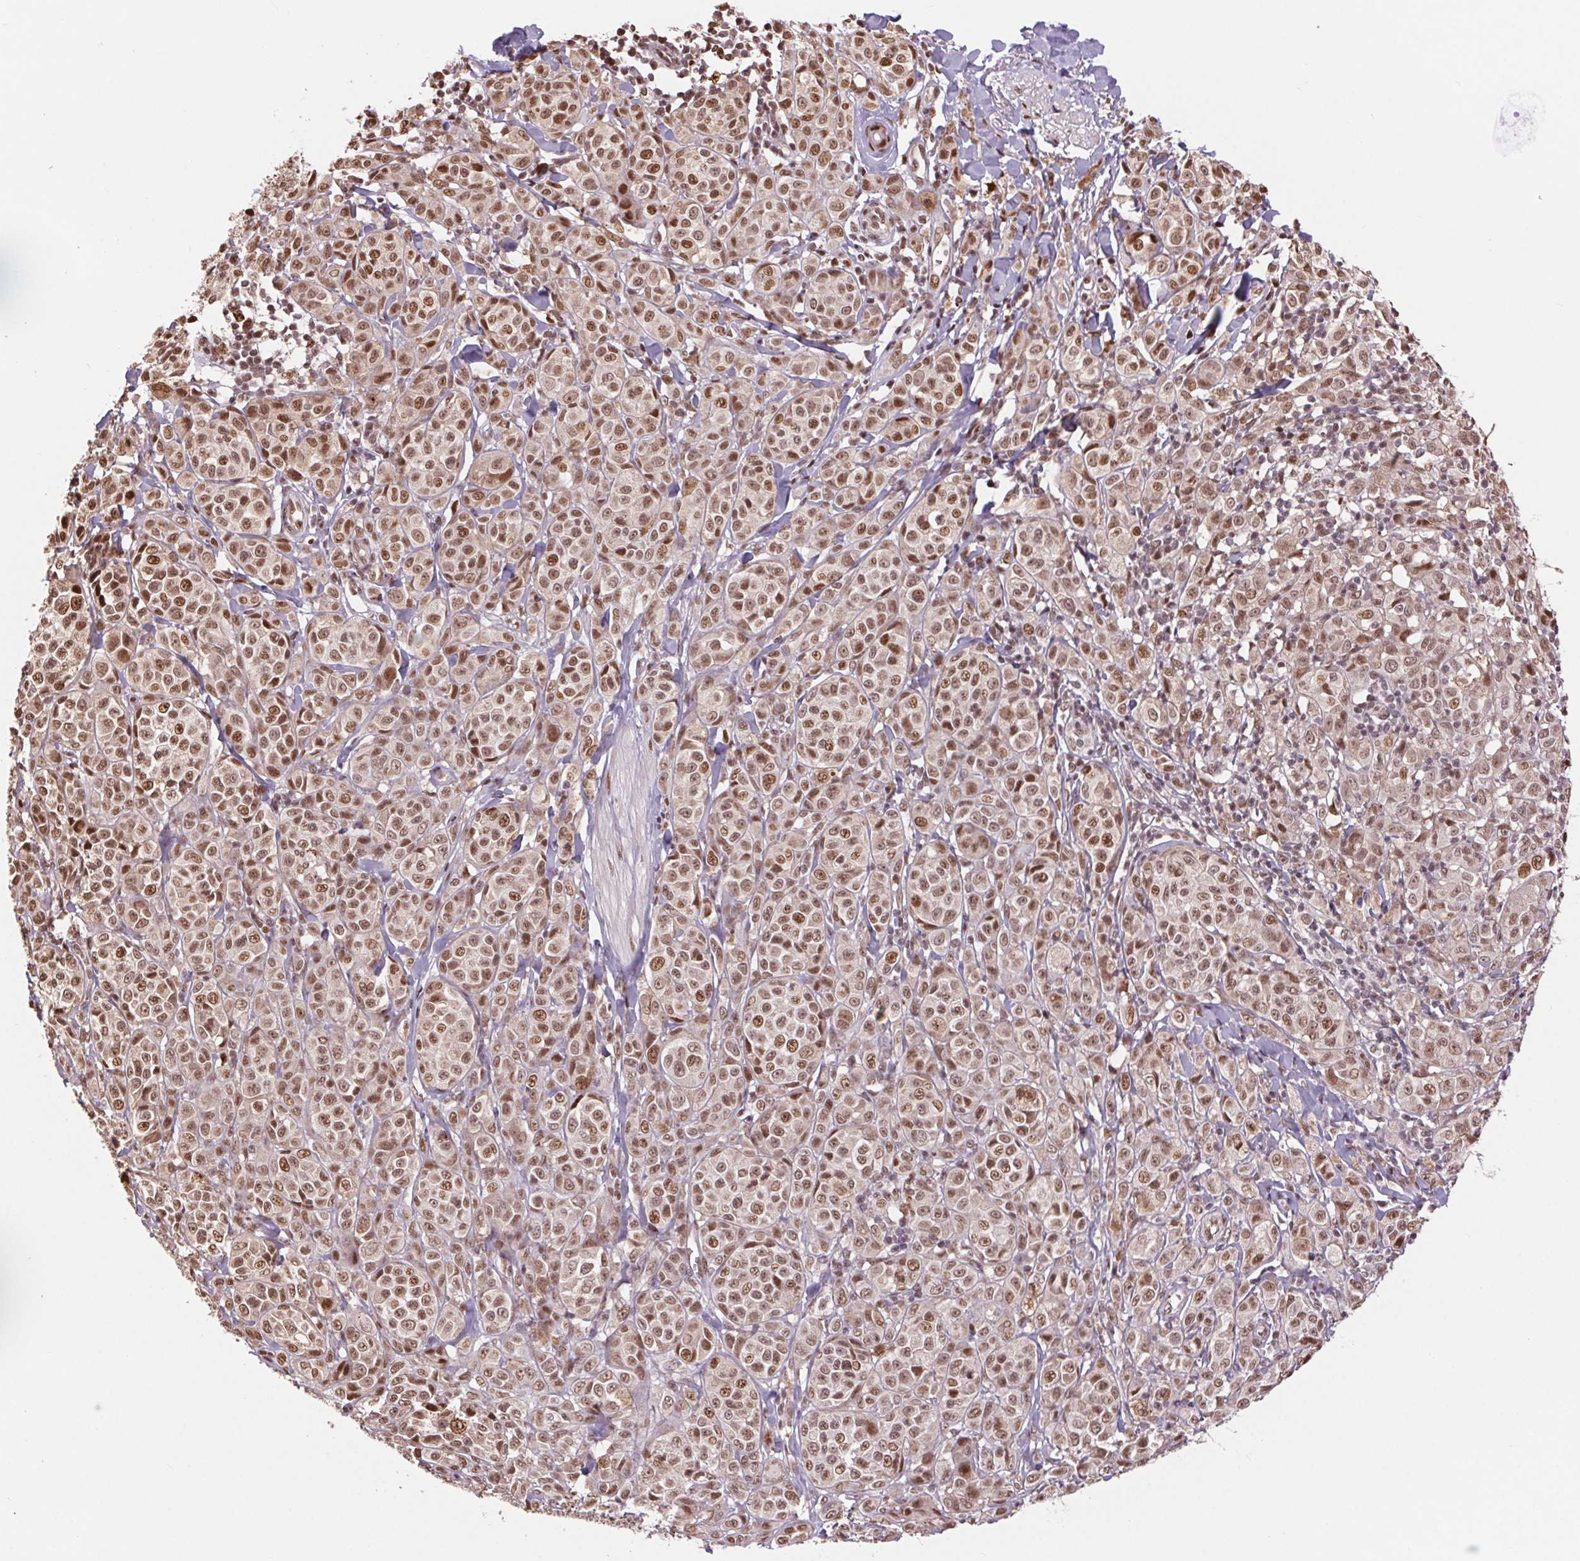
{"staining": {"intensity": "moderate", "quantity": ">75%", "location": "nuclear"}, "tissue": "melanoma", "cell_type": "Tumor cells", "image_type": "cancer", "snomed": [{"axis": "morphology", "description": "Malignant melanoma, NOS"}, {"axis": "topography", "description": "Skin"}], "caption": "Human melanoma stained with a brown dye shows moderate nuclear positive expression in approximately >75% of tumor cells.", "gene": "RAD23A", "patient": {"sex": "male", "age": 89}}